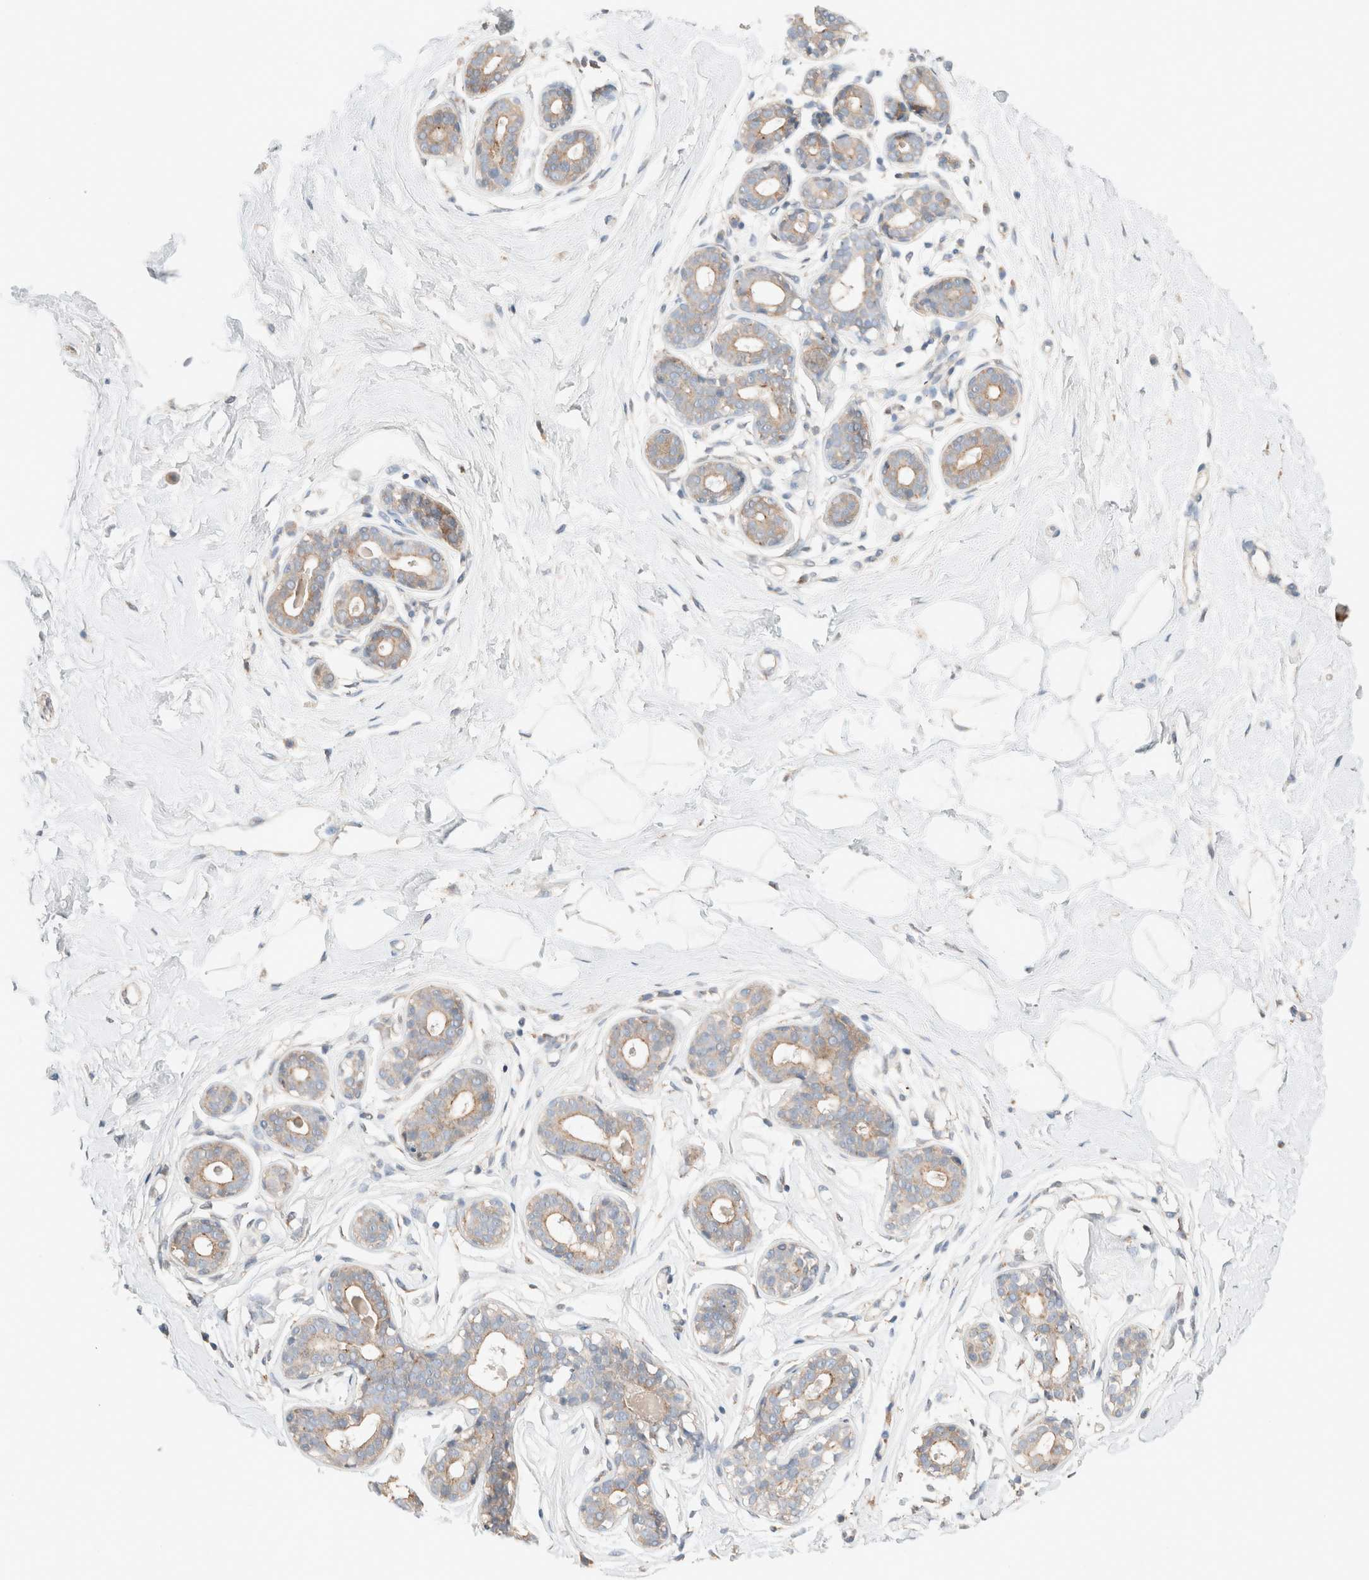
{"staining": {"intensity": "negative", "quantity": "none", "location": "none"}, "tissue": "breast", "cell_type": "Adipocytes", "image_type": "normal", "snomed": [{"axis": "morphology", "description": "Normal tissue, NOS"}, {"axis": "topography", "description": "Breast"}], "caption": "IHC image of normal breast: breast stained with DAB (3,3'-diaminobenzidine) reveals no significant protein expression in adipocytes.", "gene": "PCM1", "patient": {"sex": "female", "age": 23}}